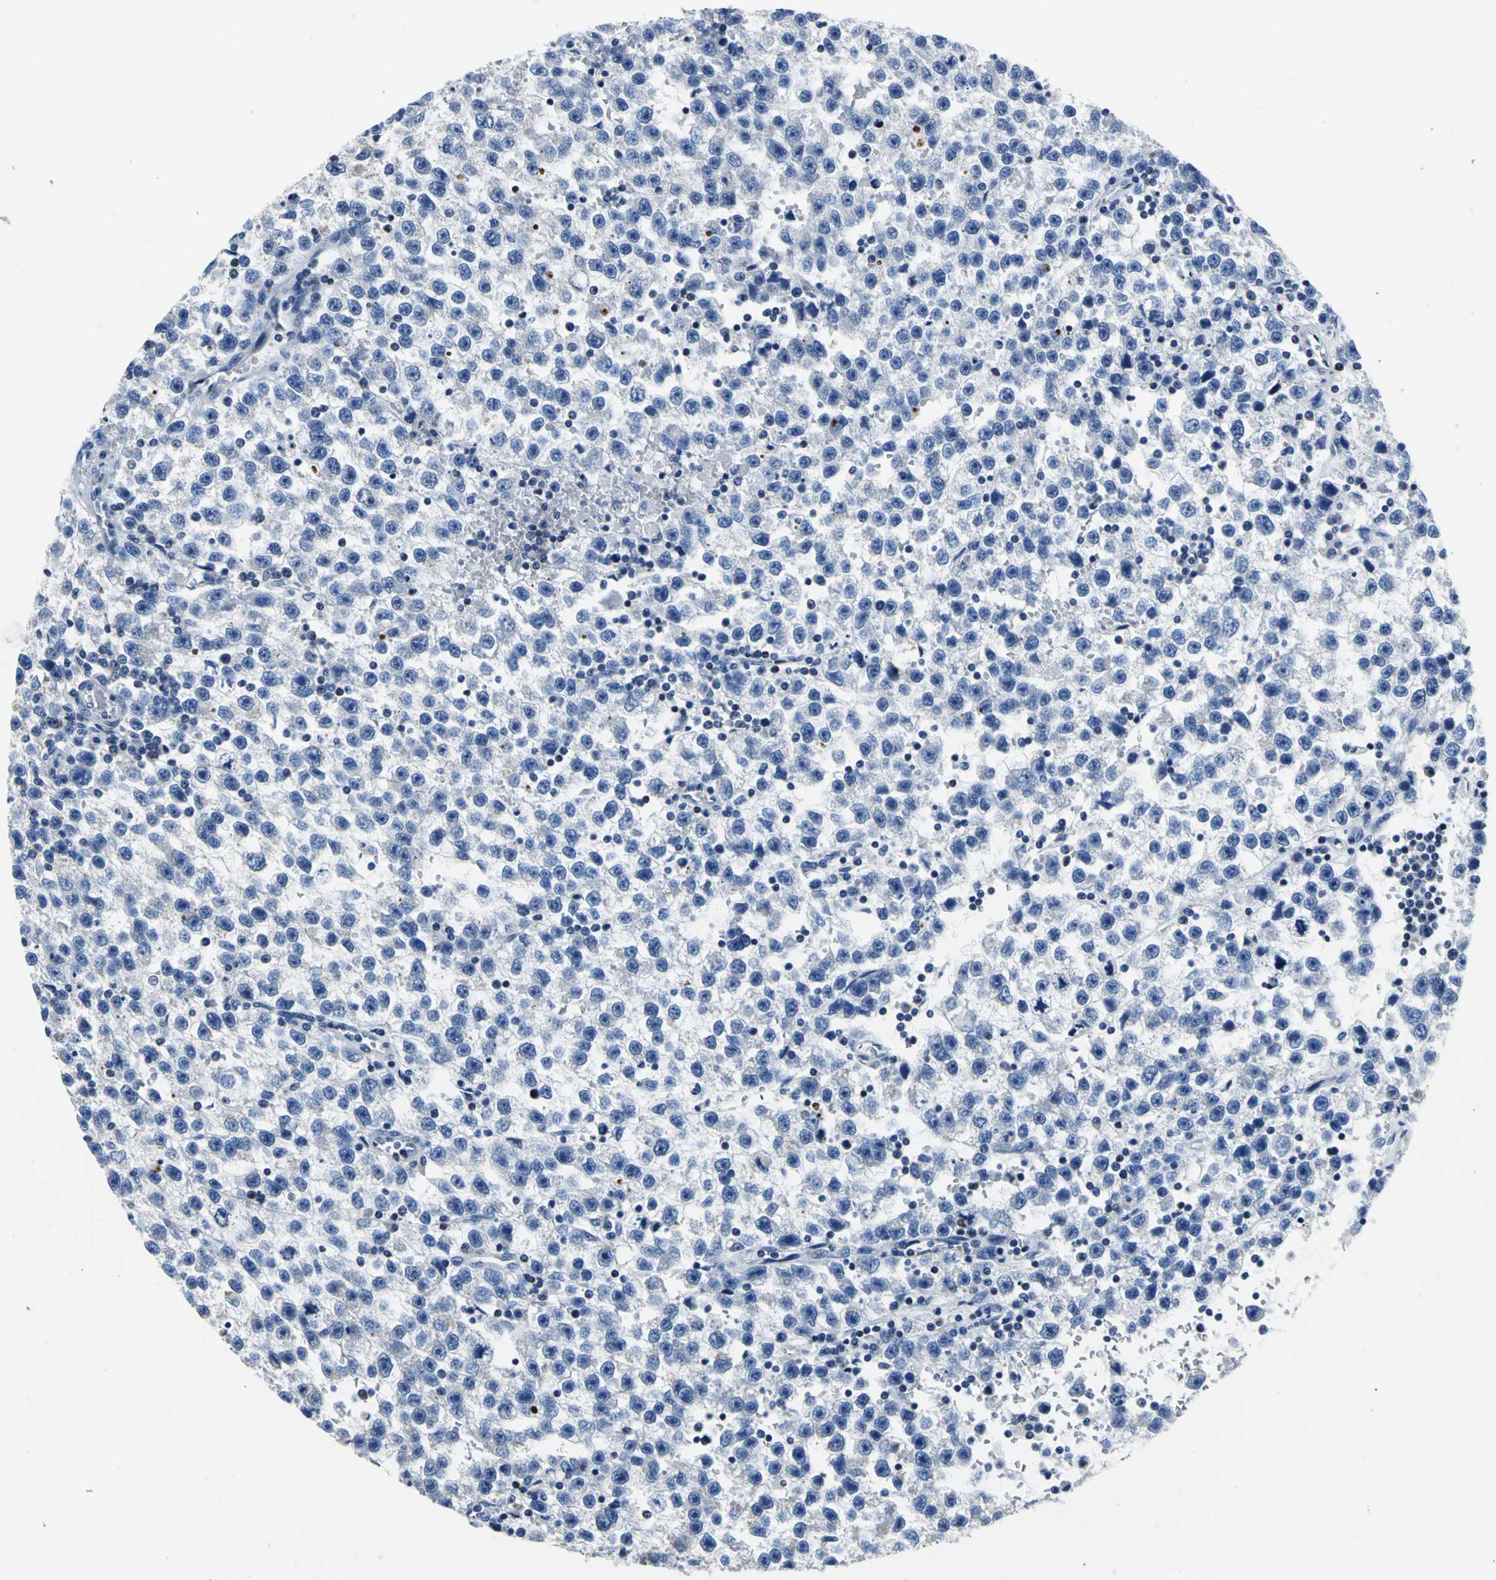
{"staining": {"intensity": "negative", "quantity": "none", "location": "none"}, "tissue": "testis cancer", "cell_type": "Tumor cells", "image_type": "cancer", "snomed": [{"axis": "morphology", "description": "Seminoma, NOS"}, {"axis": "topography", "description": "Testis"}], "caption": "This is an immunohistochemistry image of human testis cancer. There is no positivity in tumor cells.", "gene": "IFI6", "patient": {"sex": "male", "age": 33}}